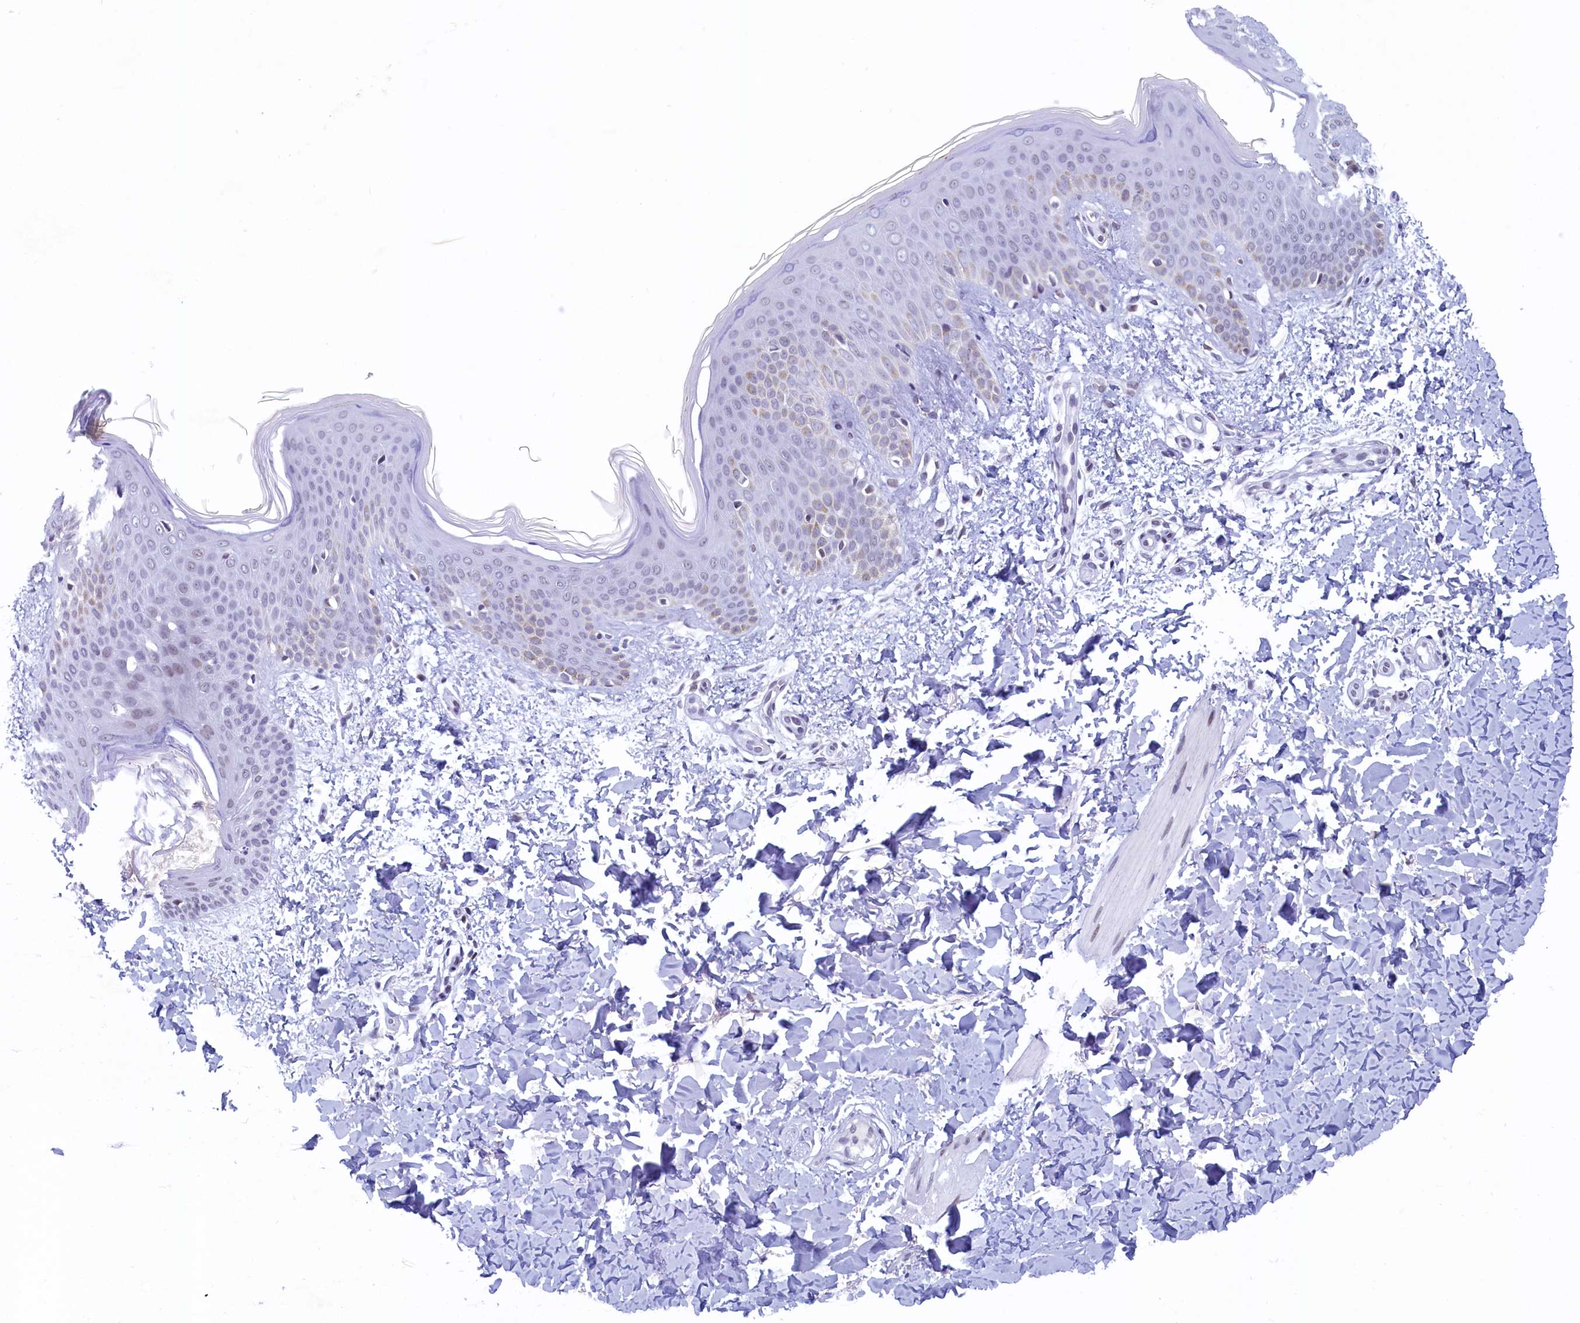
{"staining": {"intensity": "negative", "quantity": "none", "location": "none"}, "tissue": "skin", "cell_type": "Fibroblasts", "image_type": "normal", "snomed": [{"axis": "morphology", "description": "Normal tissue, NOS"}, {"axis": "topography", "description": "Skin"}], "caption": "Histopathology image shows no significant protein positivity in fibroblasts of normal skin. (Immunohistochemistry (ihc), brightfield microscopy, high magnification).", "gene": "SUGP2", "patient": {"sex": "male", "age": 36}}